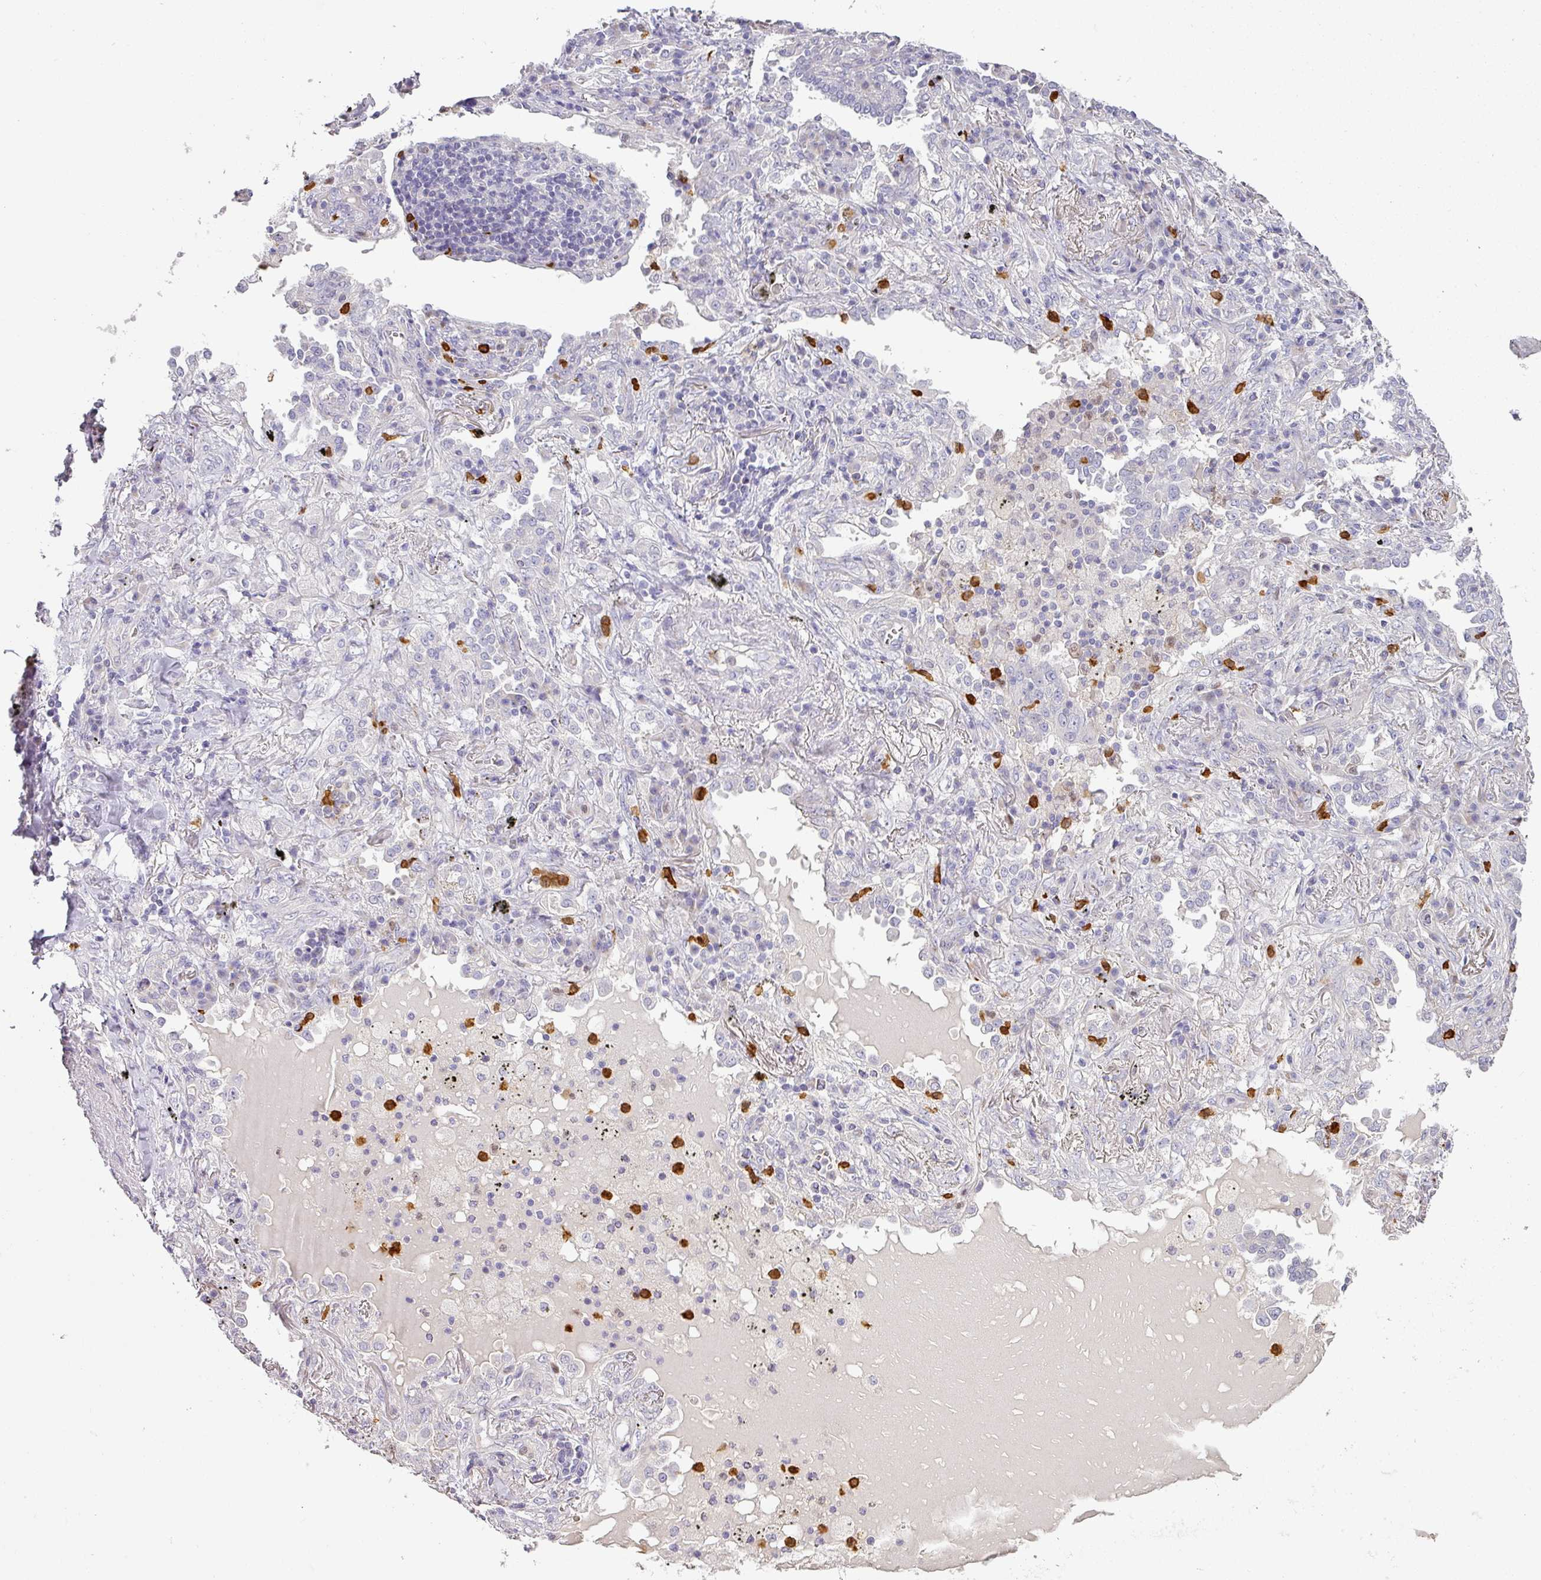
{"staining": {"intensity": "negative", "quantity": "none", "location": "none"}, "tissue": "lung cancer", "cell_type": "Tumor cells", "image_type": "cancer", "snomed": [{"axis": "morphology", "description": "Squamous cell carcinoma, NOS"}, {"axis": "topography", "description": "Lung"}], "caption": "Tumor cells show no significant expression in lung cancer.", "gene": "HHEX", "patient": {"sex": "female", "age": 63}}